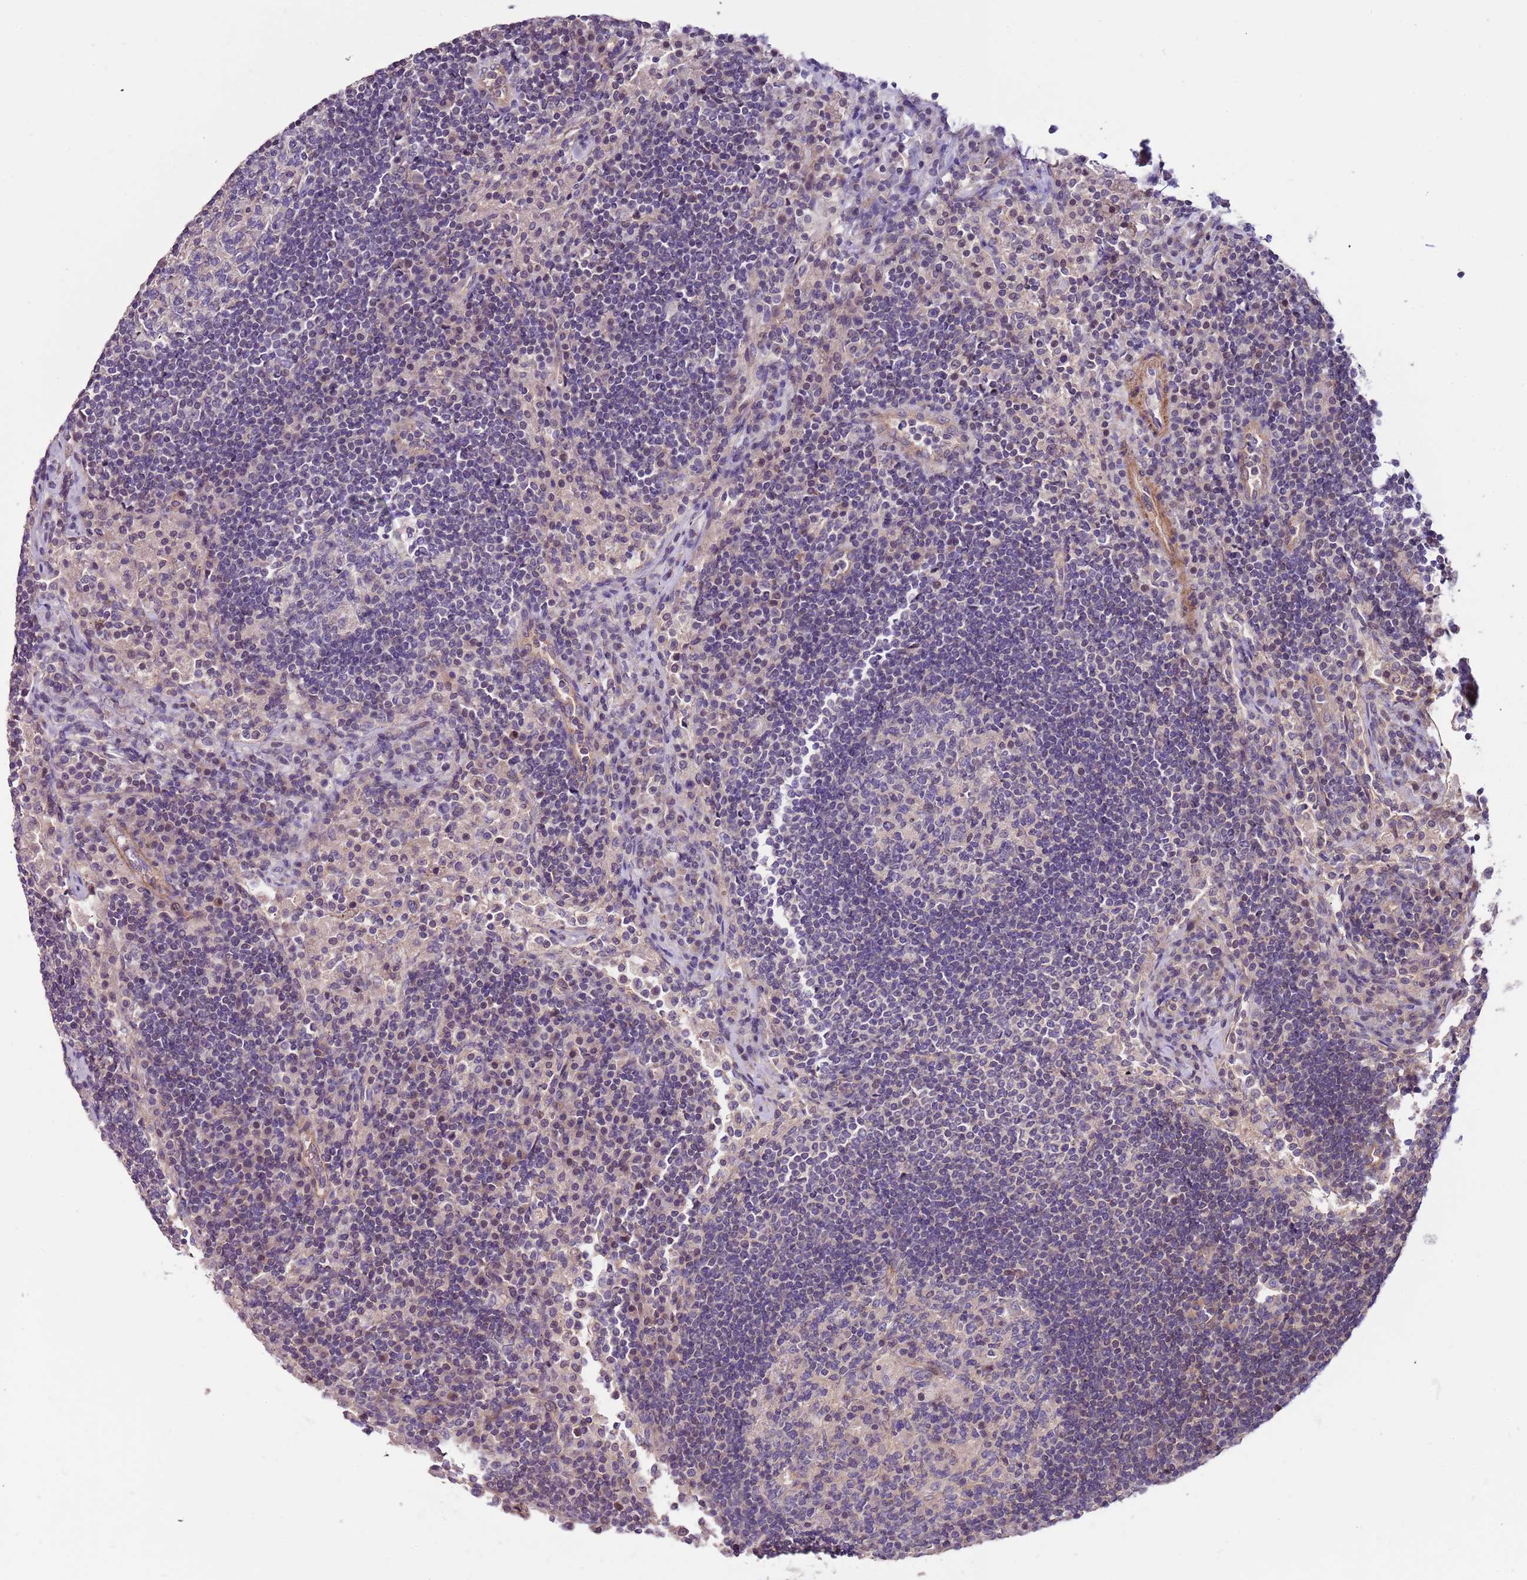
{"staining": {"intensity": "weak", "quantity": "<25%", "location": "cytoplasmic/membranous"}, "tissue": "lymph node", "cell_type": "Germinal center cells", "image_type": "normal", "snomed": [{"axis": "morphology", "description": "Normal tissue, NOS"}, {"axis": "topography", "description": "Lymph node"}], "caption": "Immunohistochemistry micrograph of normal lymph node: human lymph node stained with DAB (3,3'-diaminobenzidine) shows no significant protein expression in germinal center cells.", "gene": "LAMB4", "patient": {"sex": "female", "age": 53}}